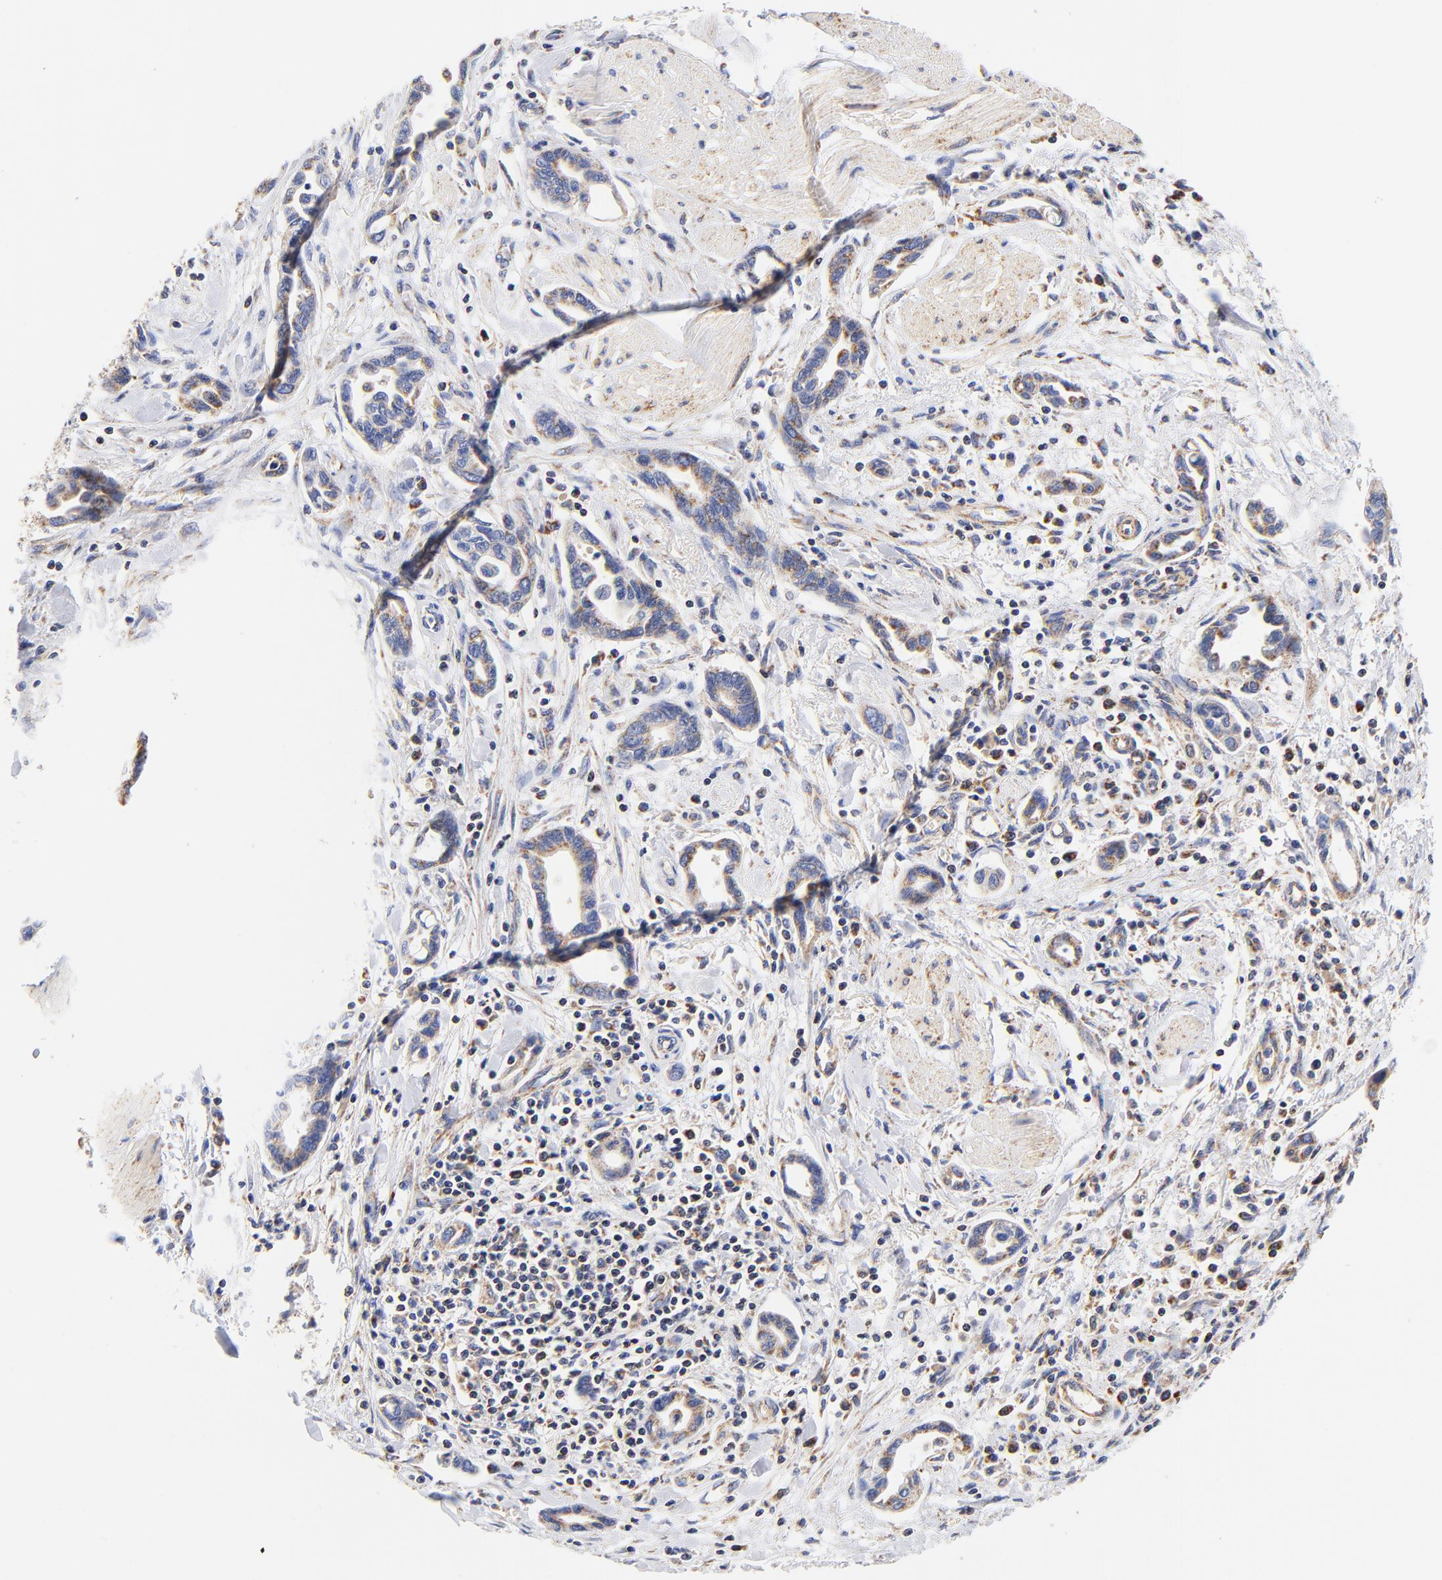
{"staining": {"intensity": "moderate", "quantity": "25%-75%", "location": "cytoplasmic/membranous"}, "tissue": "pancreatic cancer", "cell_type": "Tumor cells", "image_type": "cancer", "snomed": [{"axis": "morphology", "description": "Adenocarcinoma, NOS"}, {"axis": "topography", "description": "Pancreas"}], "caption": "This micrograph shows pancreatic cancer (adenocarcinoma) stained with immunohistochemistry (IHC) to label a protein in brown. The cytoplasmic/membranous of tumor cells show moderate positivity for the protein. Nuclei are counter-stained blue.", "gene": "ATP5F1D", "patient": {"sex": "female", "age": 57}}